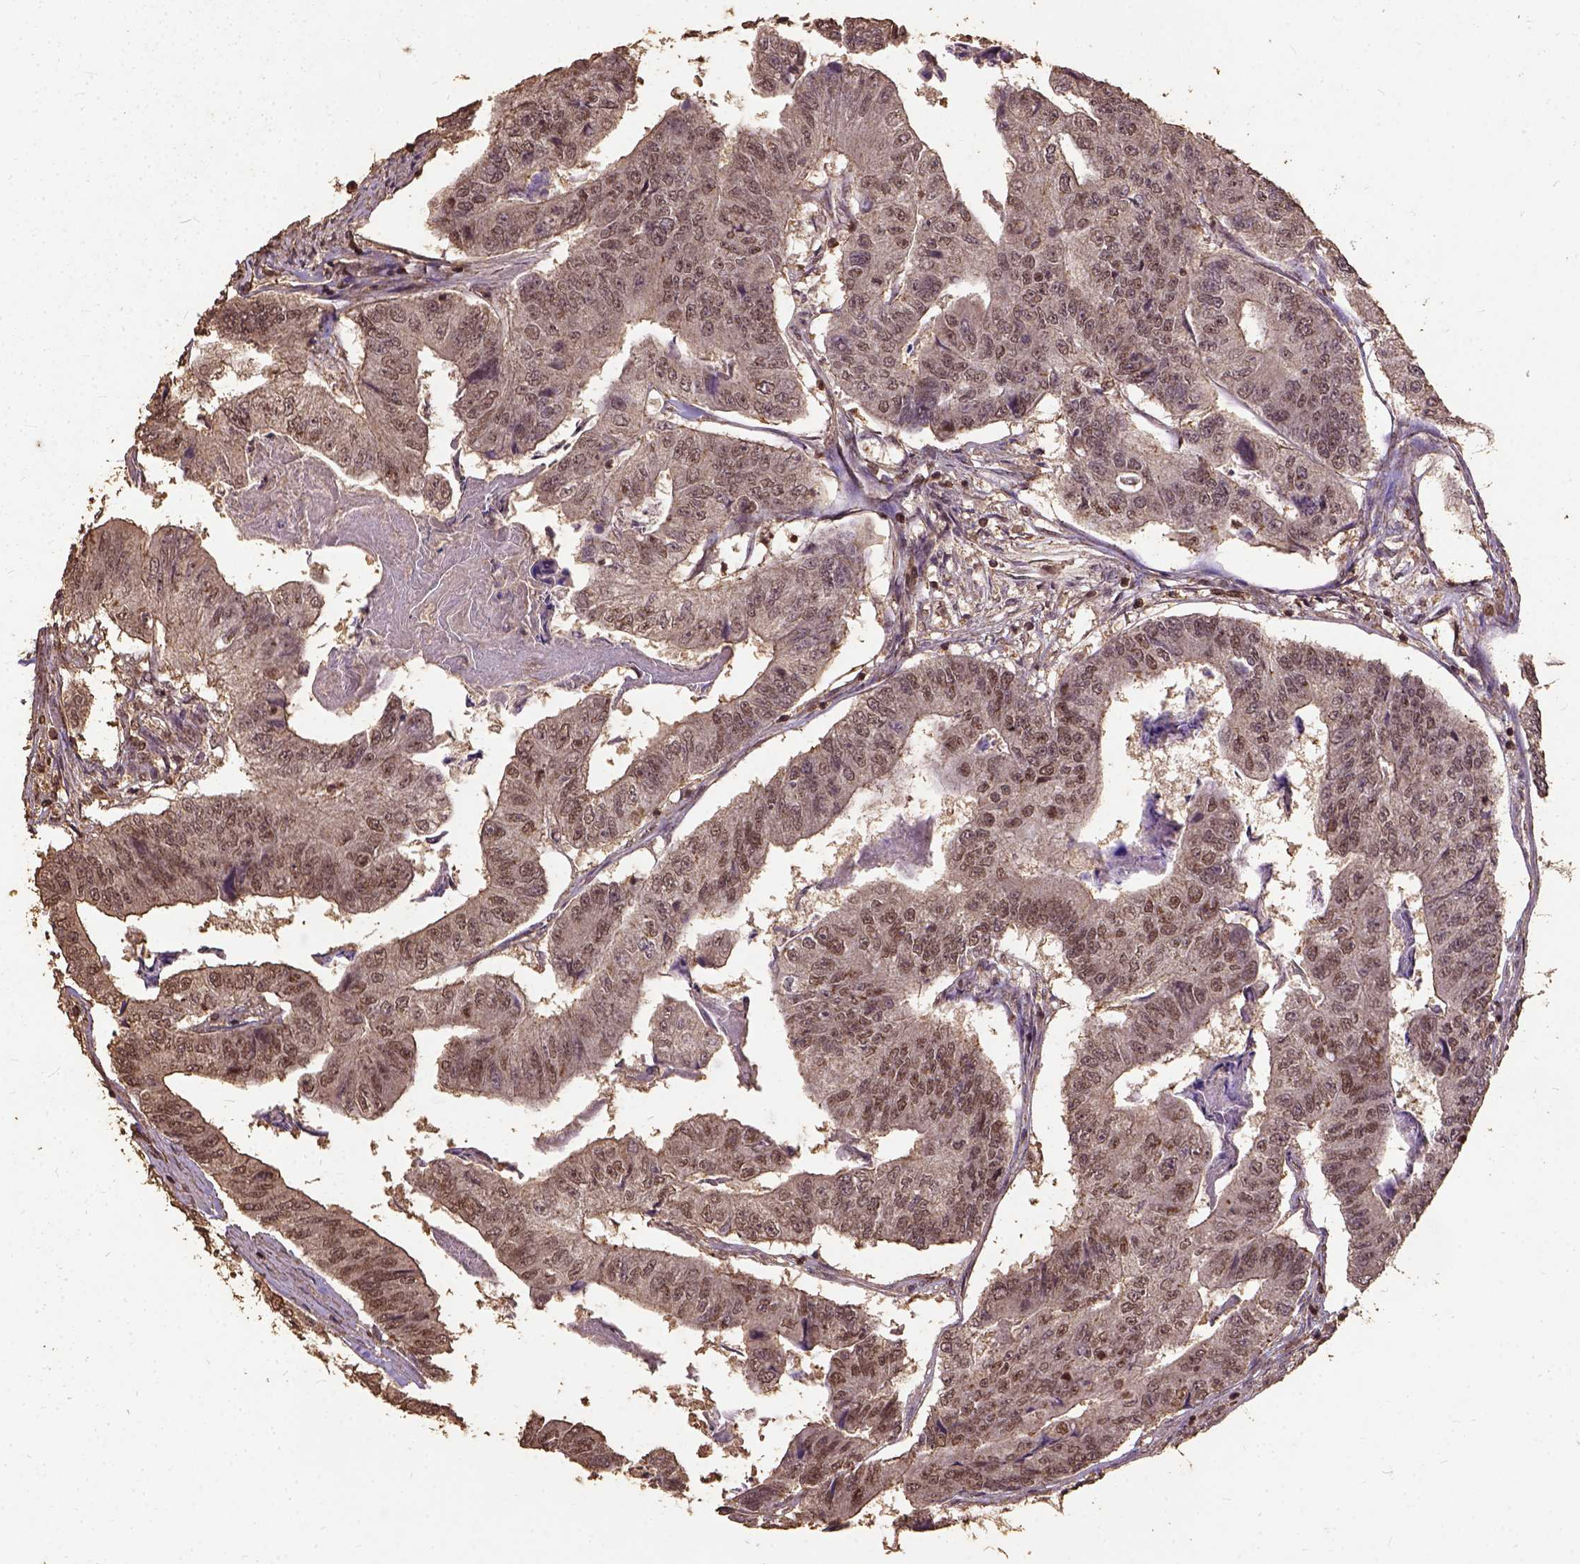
{"staining": {"intensity": "moderate", "quantity": ">75%", "location": "nuclear"}, "tissue": "colorectal cancer", "cell_type": "Tumor cells", "image_type": "cancer", "snomed": [{"axis": "morphology", "description": "Adenocarcinoma, NOS"}, {"axis": "topography", "description": "Colon"}], "caption": "DAB (3,3'-diaminobenzidine) immunohistochemical staining of human adenocarcinoma (colorectal) shows moderate nuclear protein positivity in approximately >75% of tumor cells.", "gene": "NACC1", "patient": {"sex": "female", "age": 67}}